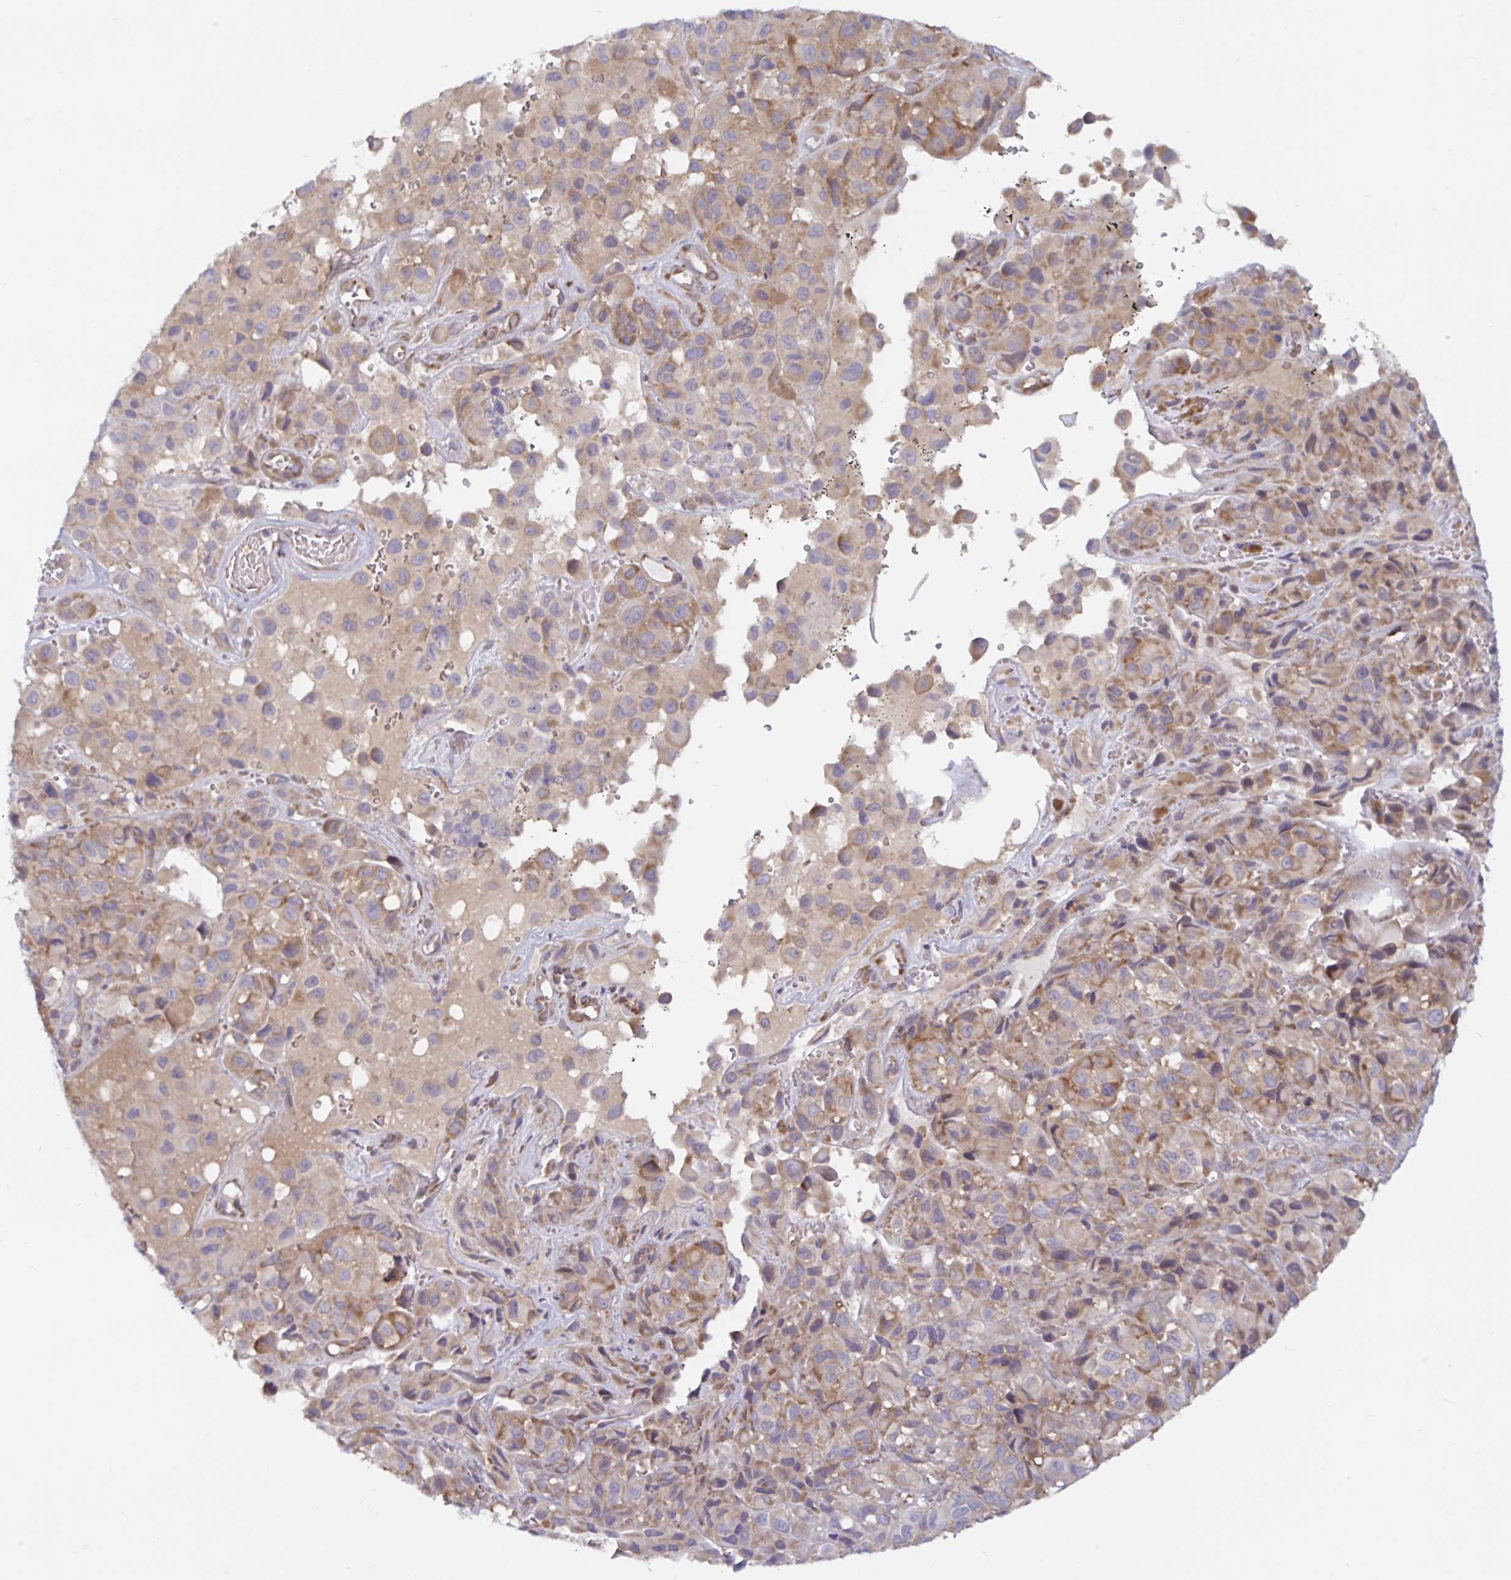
{"staining": {"intensity": "weak", "quantity": "25%-75%", "location": "cytoplasmic/membranous"}, "tissue": "melanoma", "cell_type": "Tumor cells", "image_type": "cancer", "snomed": [{"axis": "morphology", "description": "Malignant melanoma, NOS"}, {"axis": "topography", "description": "Skin"}], "caption": "Immunohistochemical staining of malignant melanoma shows low levels of weak cytoplasmic/membranous protein staining in about 25%-75% of tumor cells.", "gene": "LARP1", "patient": {"sex": "male", "age": 93}}